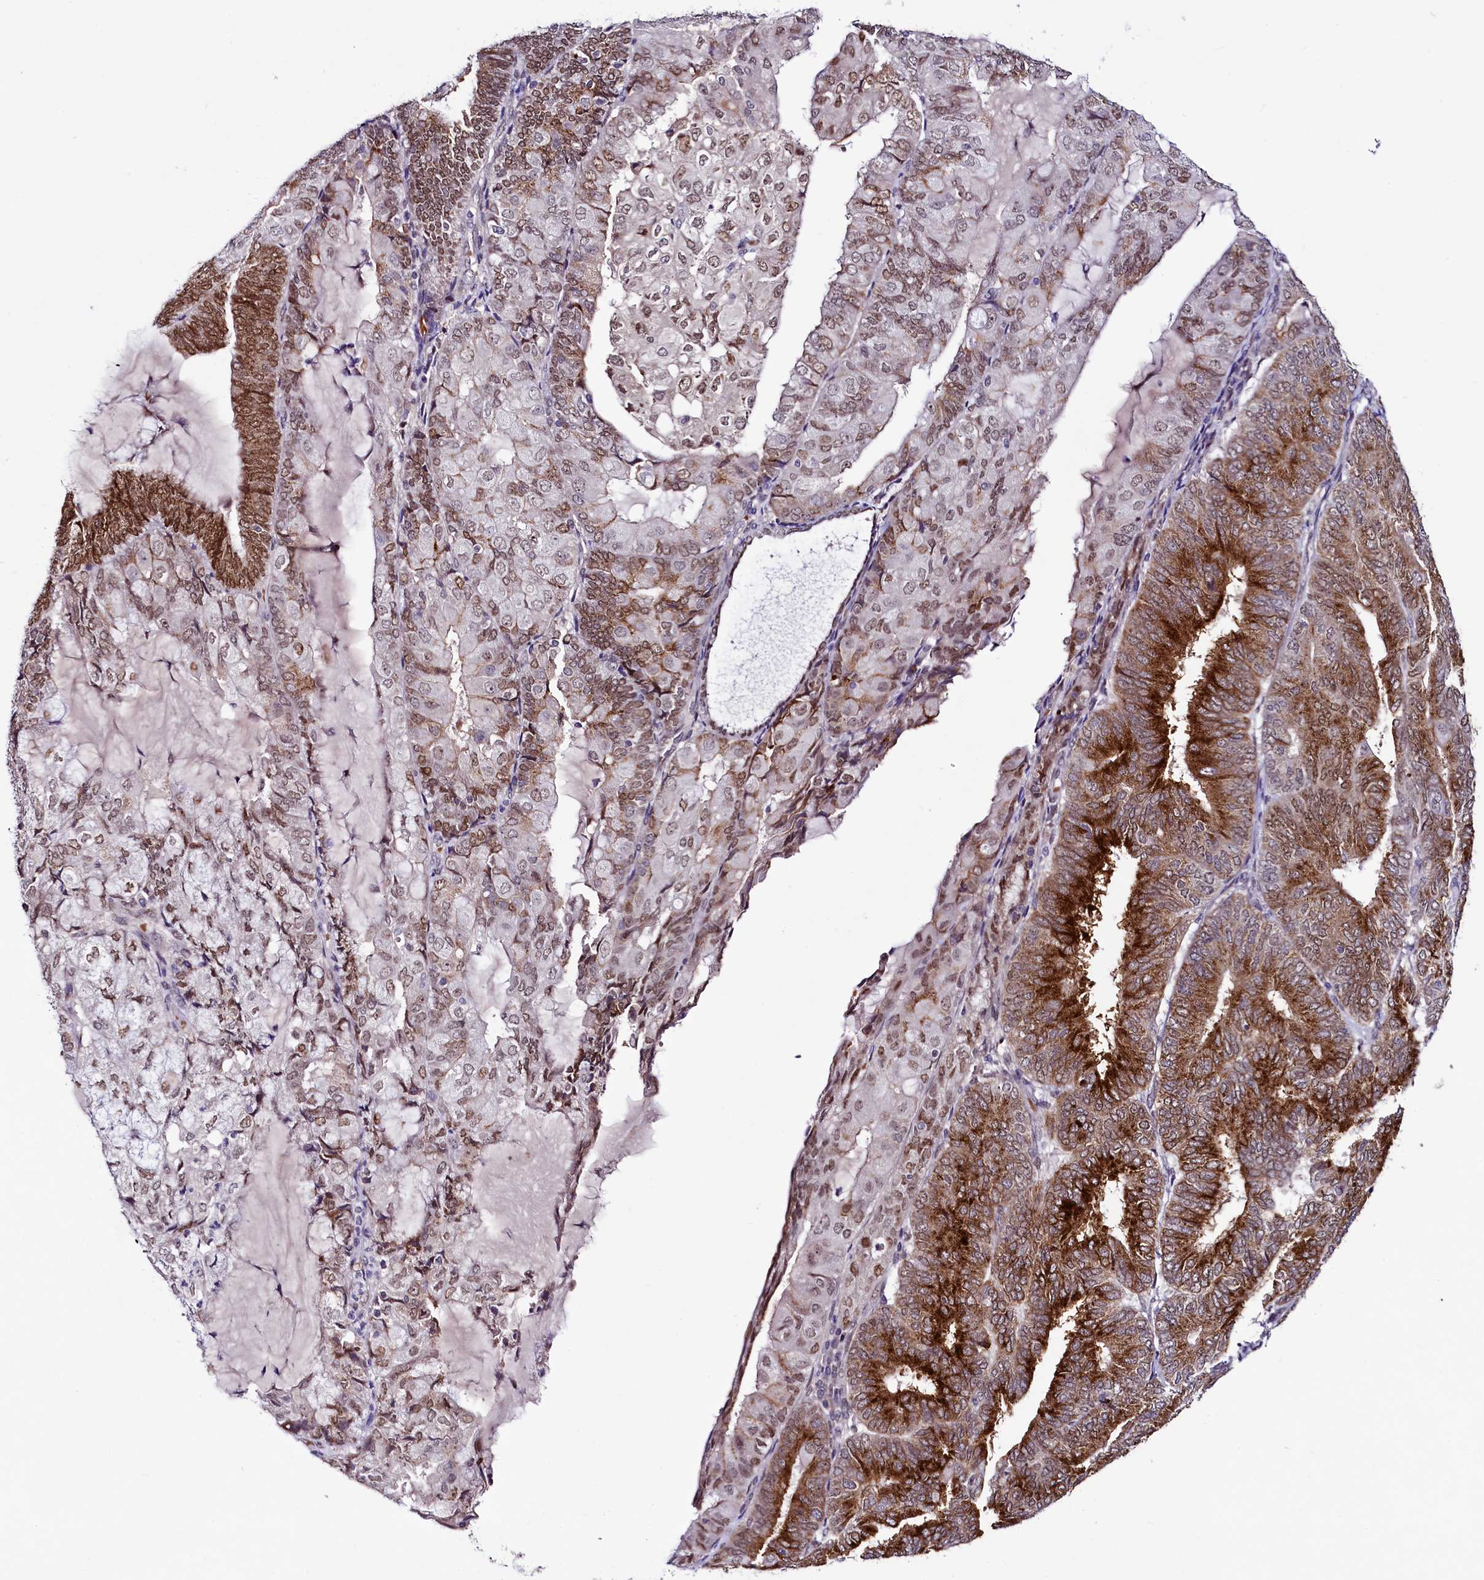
{"staining": {"intensity": "strong", "quantity": "25%-75%", "location": "cytoplasmic/membranous,nuclear"}, "tissue": "endometrial cancer", "cell_type": "Tumor cells", "image_type": "cancer", "snomed": [{"axis": "morphology", "description": "Adenocarcinoma, NOS"}, {"axis": "topography", "description": "Endometrium"}], "caption": "Endometrial adenocarcinoma stained for a protein demonstrates strong cytoplasmic/membranous and nuclear positivity in tumor cells.", "gene": "LEUTX", "patient": {"sex": "female", "age": 81}}